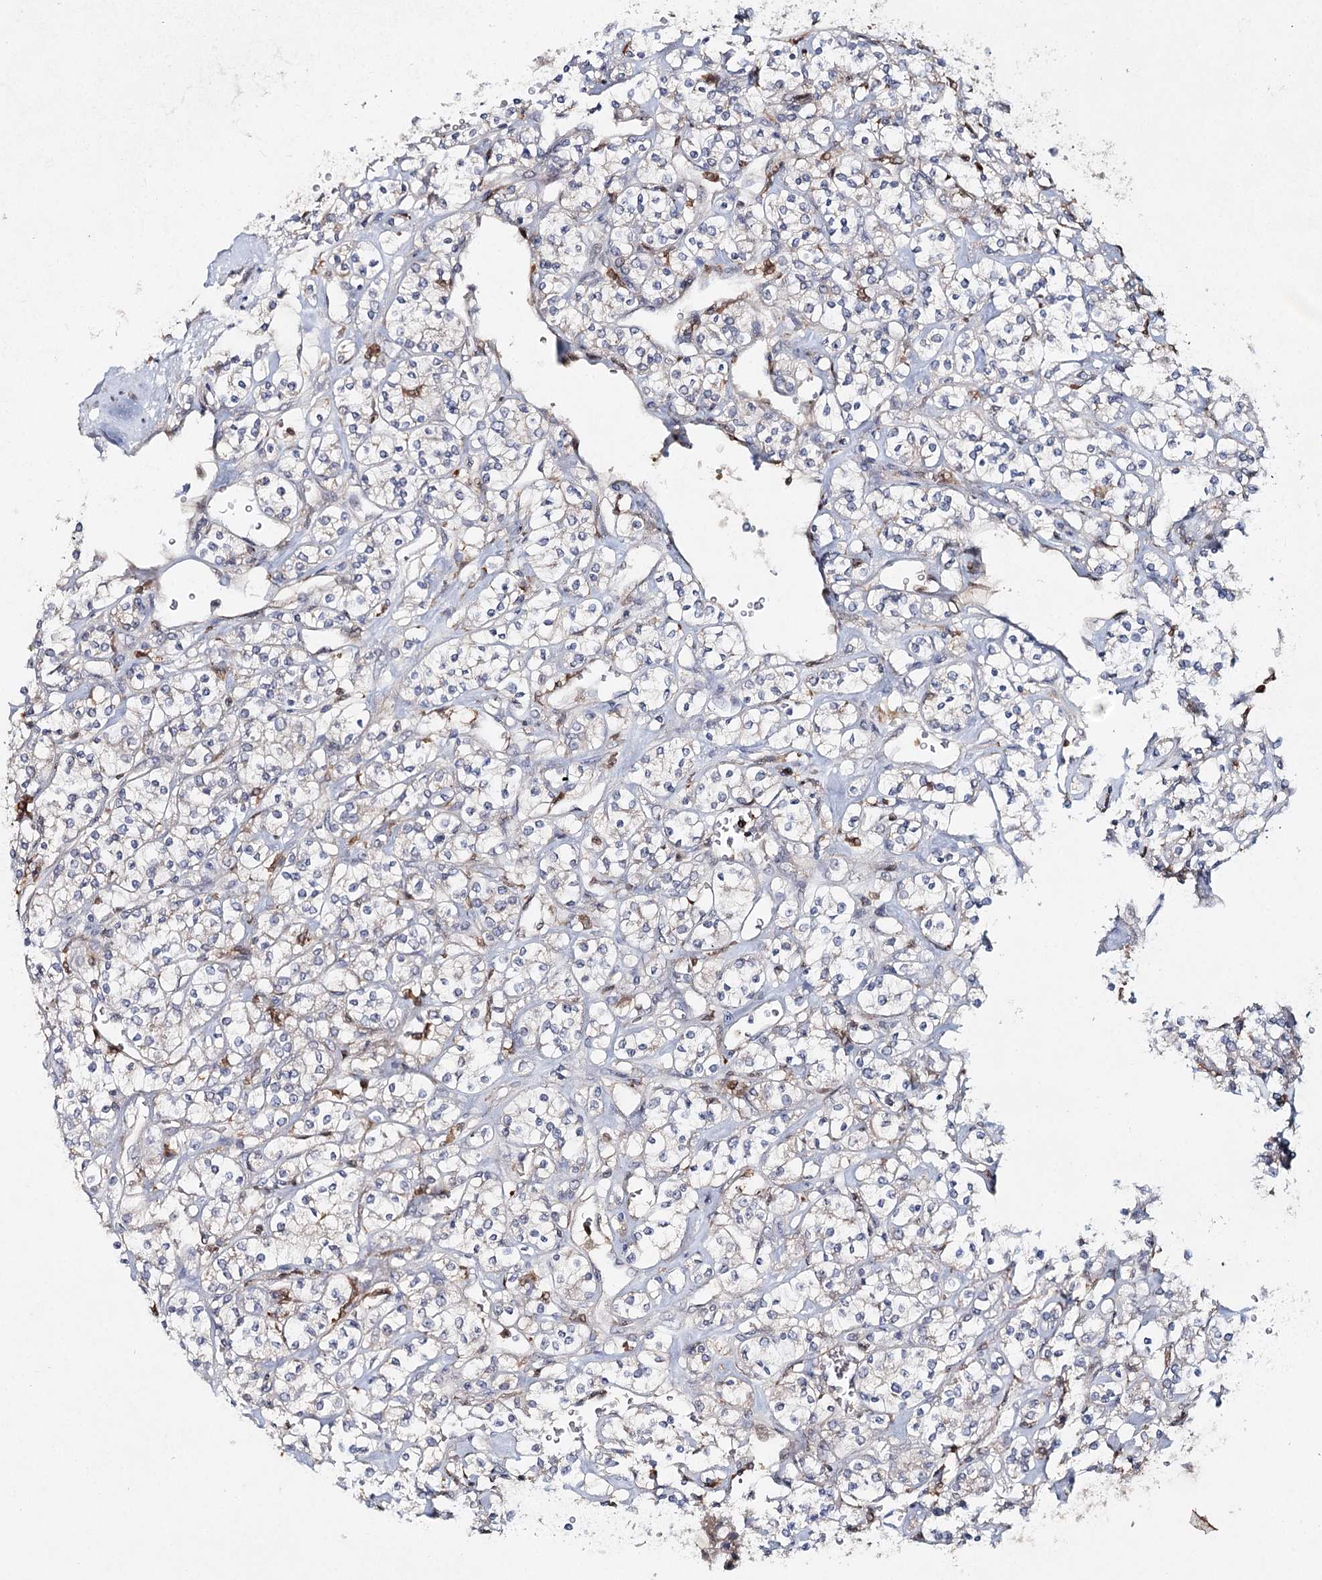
{"staining": {"intensity": "negative", "quantity": "none", "location": "none"}, "tissue": "renal cancer", "cell_type": "Tumor cells", "image_type": "cancer", "snomed": [{"axis": "morphology", "description": "Adenocarcinoma, NOS"}, {"axis": "topography", "description": "Kidney"}], "caption": "Immunohistochemistry of human renal cancer (adenocarcinoma) demonstrates no positivity in tumor cells.", "gene": "SLC41A2", "patient": {"sex": "male", "age": 77}}